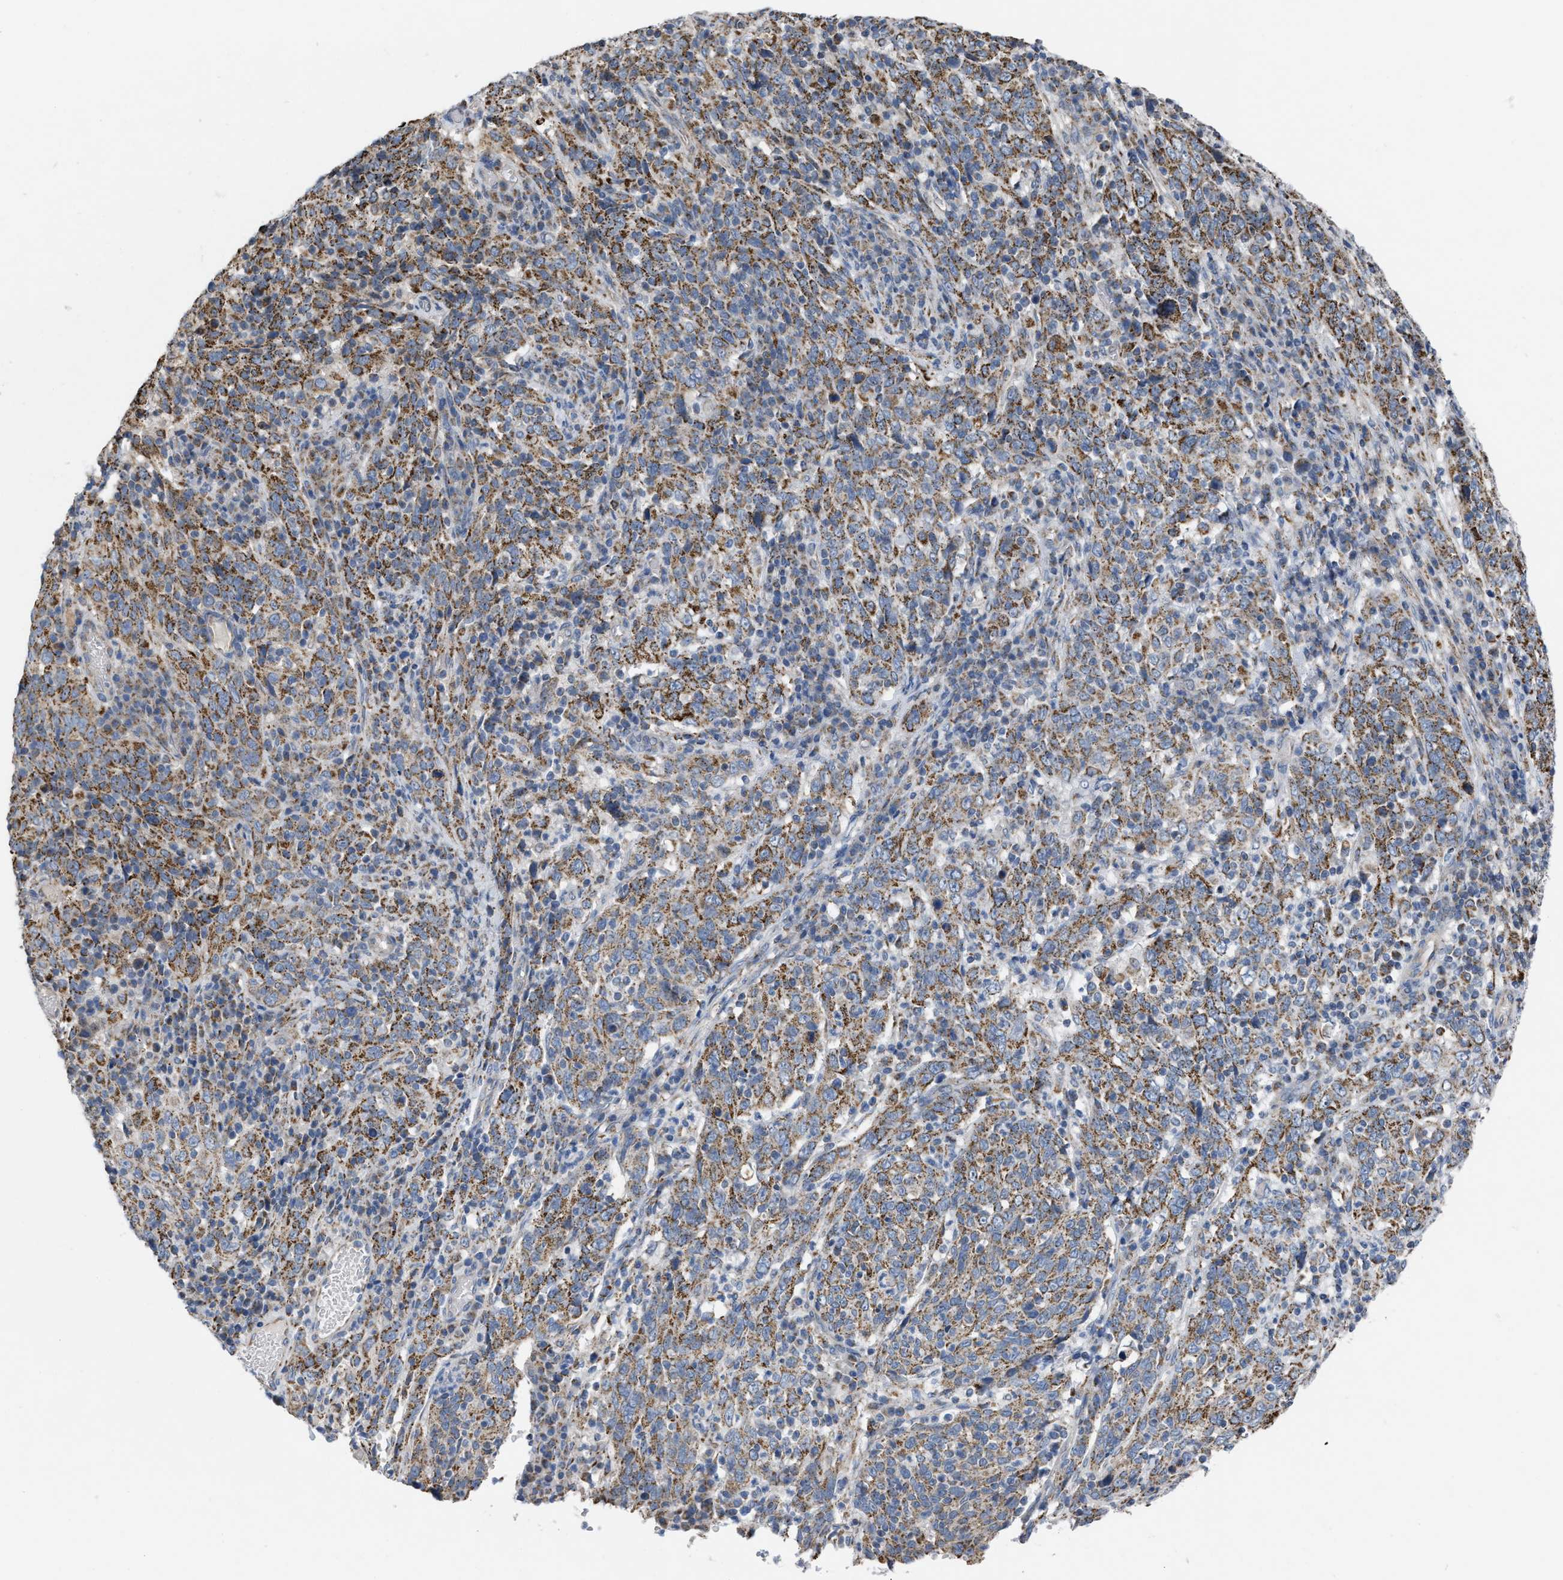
{"staining": {"intensity": "moderate", "quantity": ">75%", "location": "cytoplasmic/membranous"}, "tissue": "cervical cancer", "cell_type": "Tumor cells", "image_type": "cancer", "snomed": [{"axis": "morphology", "description": "Squamous cell carcinoma, NOS"}, {"axis": "topography", "description": "Cervix"}], "caption": "Moderate cytoplasmic/membranous protein expression is seen in about >75% of tumor cells in cervical squamous cell carcinoma.", "gene": "BCL10", "patient": {"sex": "female", "age": 46}}